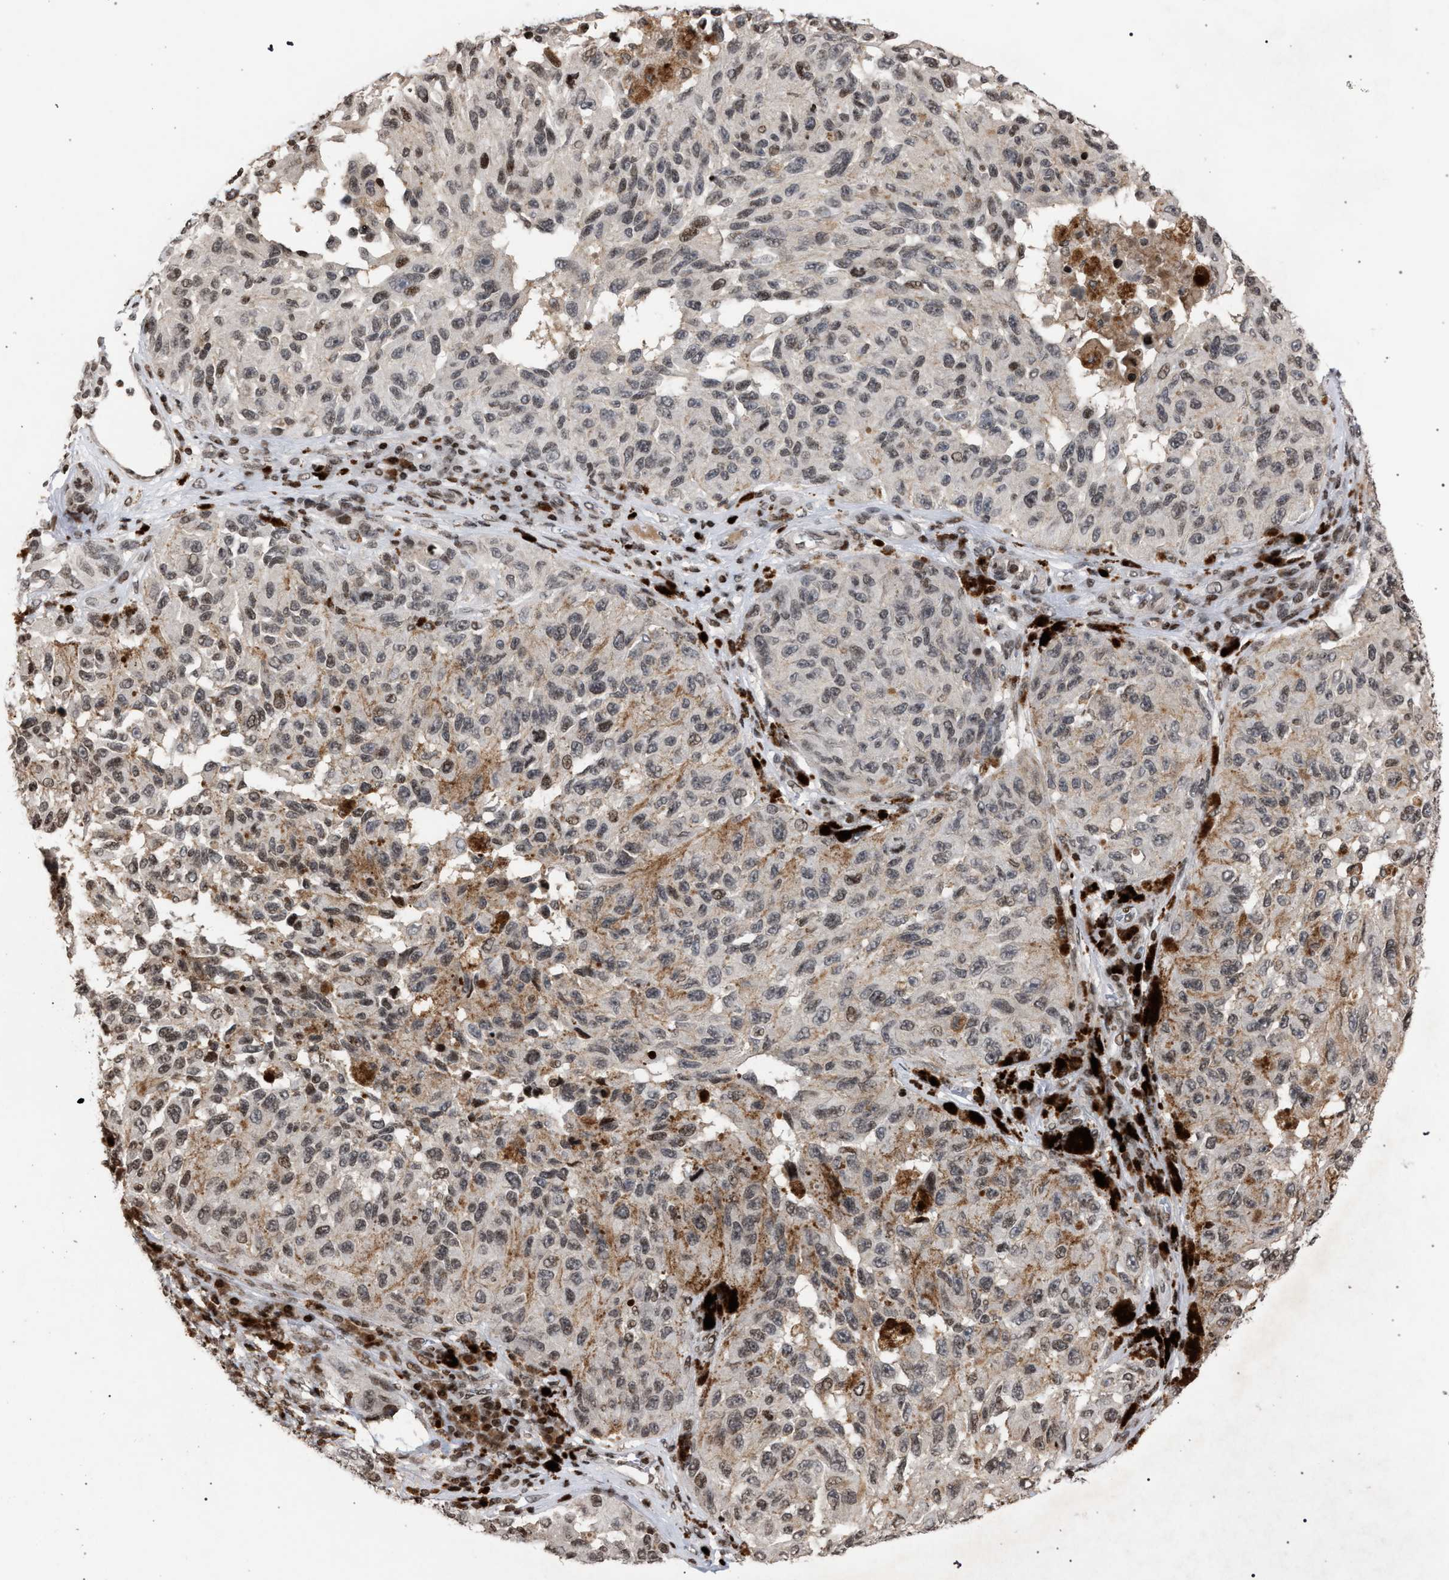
{"staining": {"intensity": "weak", "quantity": "25%-75%", "location": "nuclear"}, "tissue": "melanoma", "cell_type": "Tumor cells", "image_type": "cancer", "snomed": [{"axis": "morphology", "description": "Malignant melanoma, NOS"}, {"axis": "topography", "description": "Skin"}], "caption": "DAB (3,3'-diaminobenzidine) immunohistochemical staining of human melanoma exhibits weak nuclear protein positivity in approximately 25%-75% of tumor cells.", "gene": "FOXD3", "patient": {"sex": "female", "age": 73}}